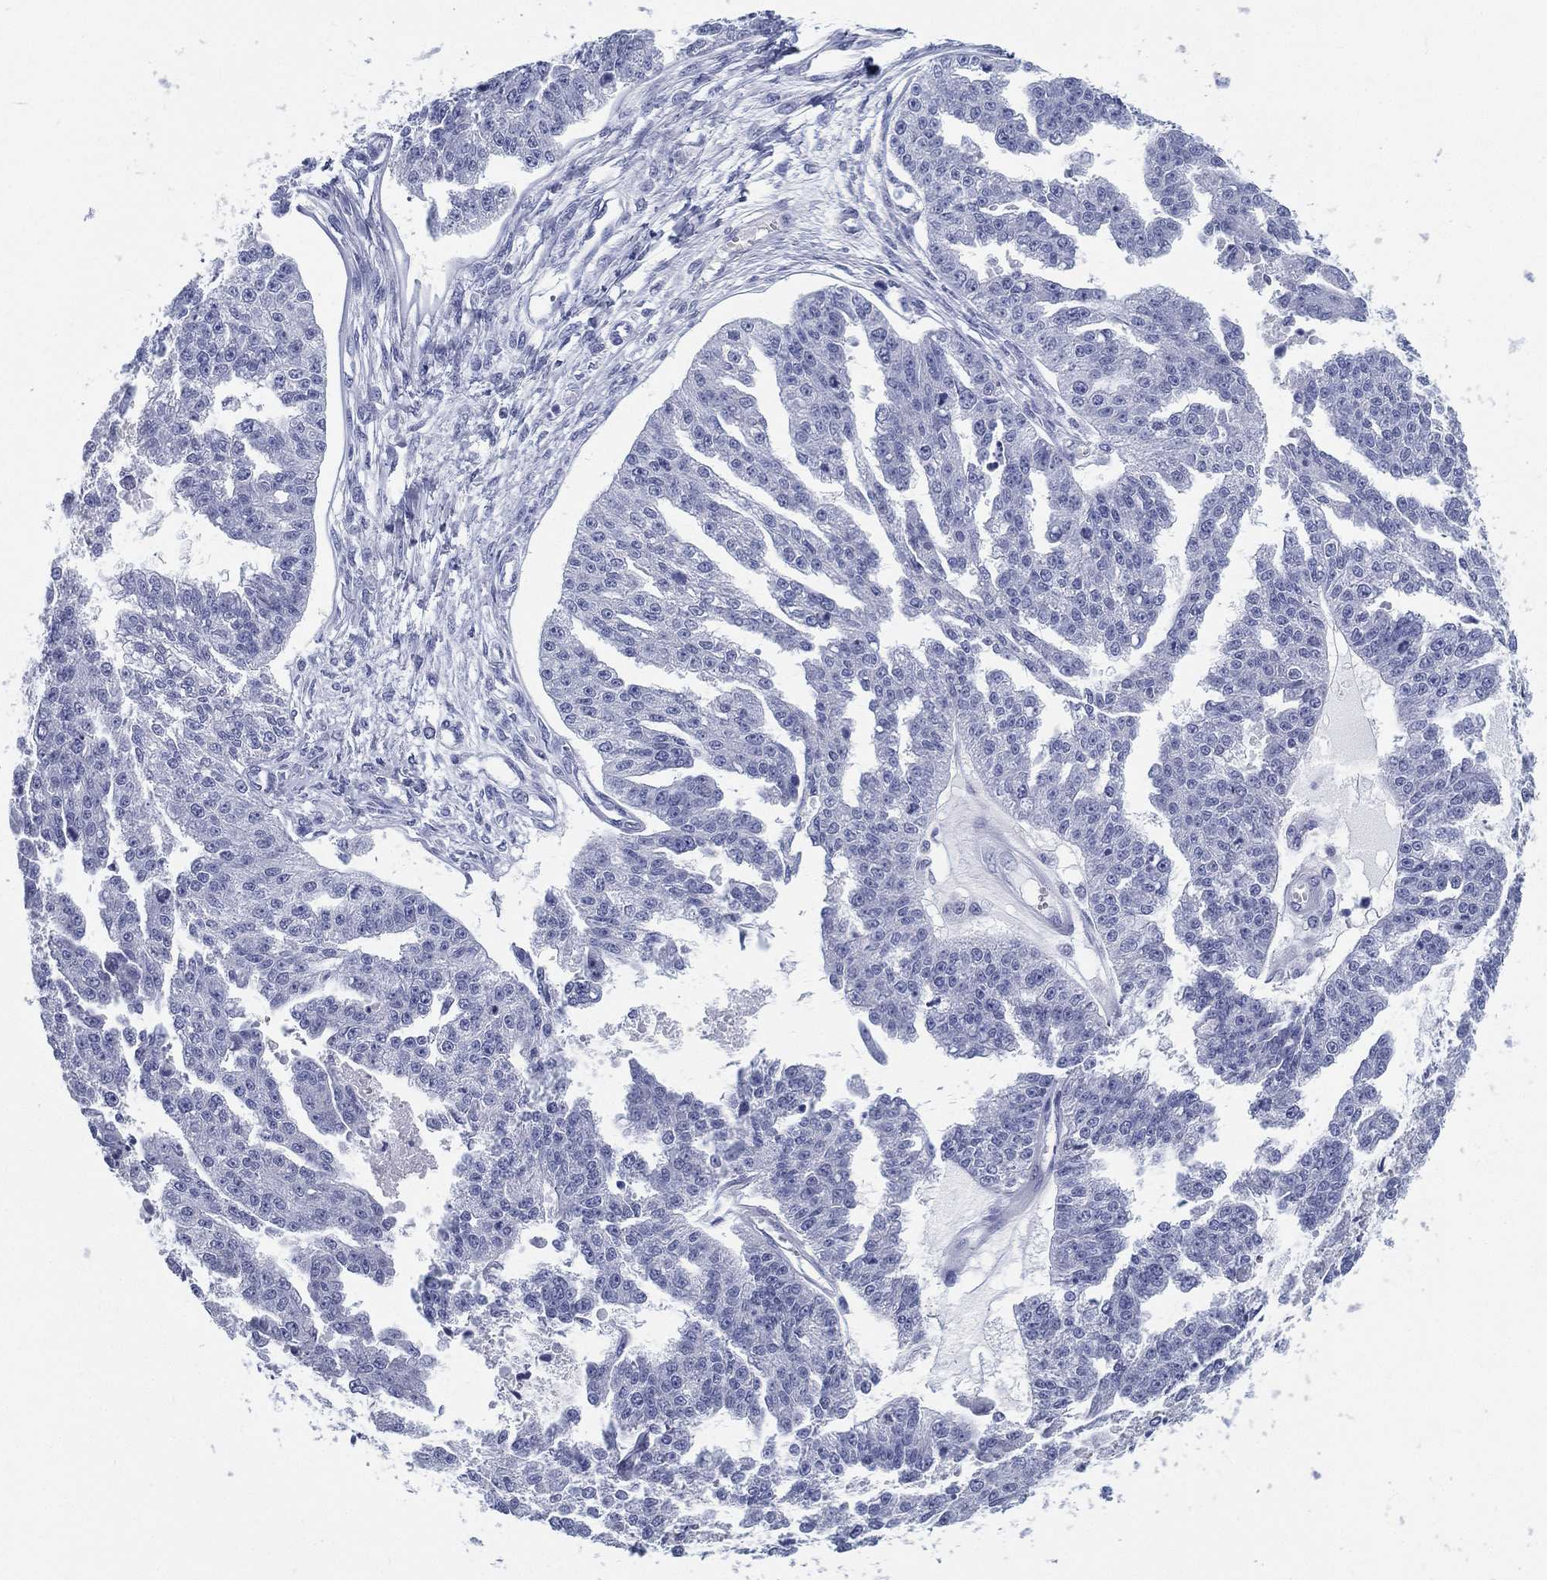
{"staining": {"intensity": "negative", "quantity": "none", "location": "none"}, "tissue": "ovarian cancer", "cell_type": "Tumor cells", "image_type": "cancer", "snomed": [{"axis": "morphology", "description": "Cystadenocarcinoma, serous, NOS"}, {"axis": "topography", "description": "Ovary"}], "caption": "An image of serous cystadenocarcinoma (ovarian) stained for a protein exhibits no brown staining in tumor cells.", "gene": "ATP1B2", "patient": {"sex": "female", "age": 58}}